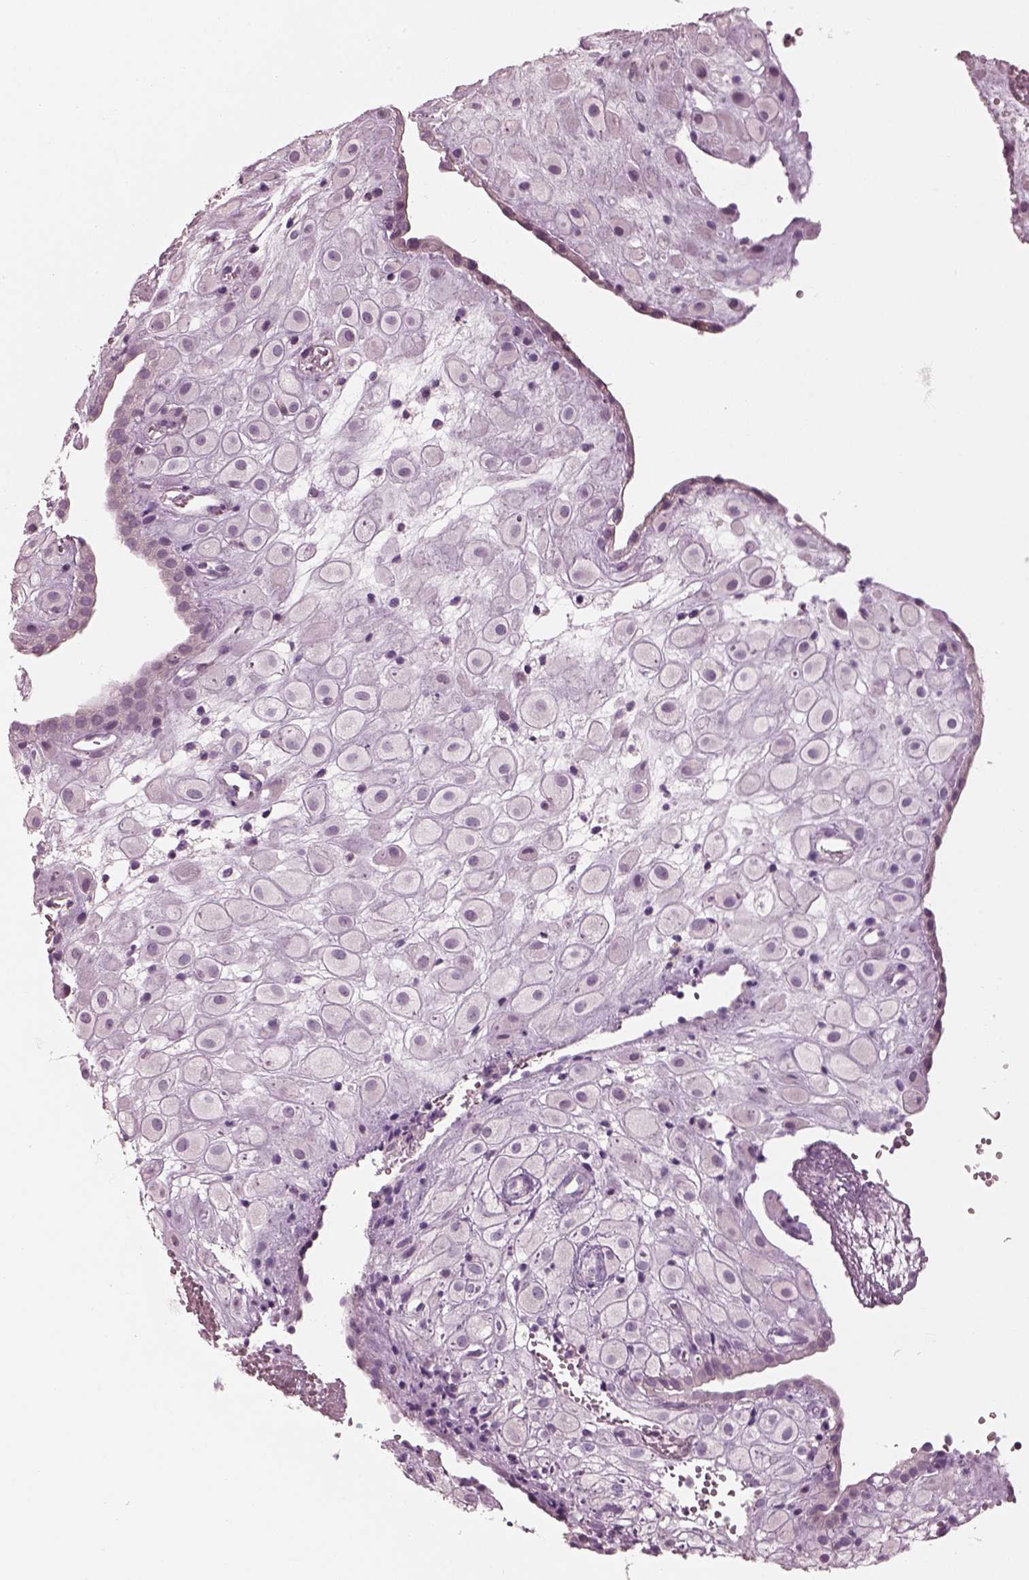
{"staining": {"intensity": "negative", "quantity": "none", "location": "none"}, "tissue": "placenta", "cell_type": "Decidual cells", "image_type": "normal", "snomed": [{"axis": "morphology", "description": "Normal tissue, NOS"}, {"axis": "topography", "description": "Placenta"}], "caption": "There is no significant positivity in decidual cells of placenta. (DAB immunohistochemistry (IHC) visualized using brightfield microscopy, high magnification).", "gene": "SLC27A2", "patient": {"sex": "female", "age": 24}}